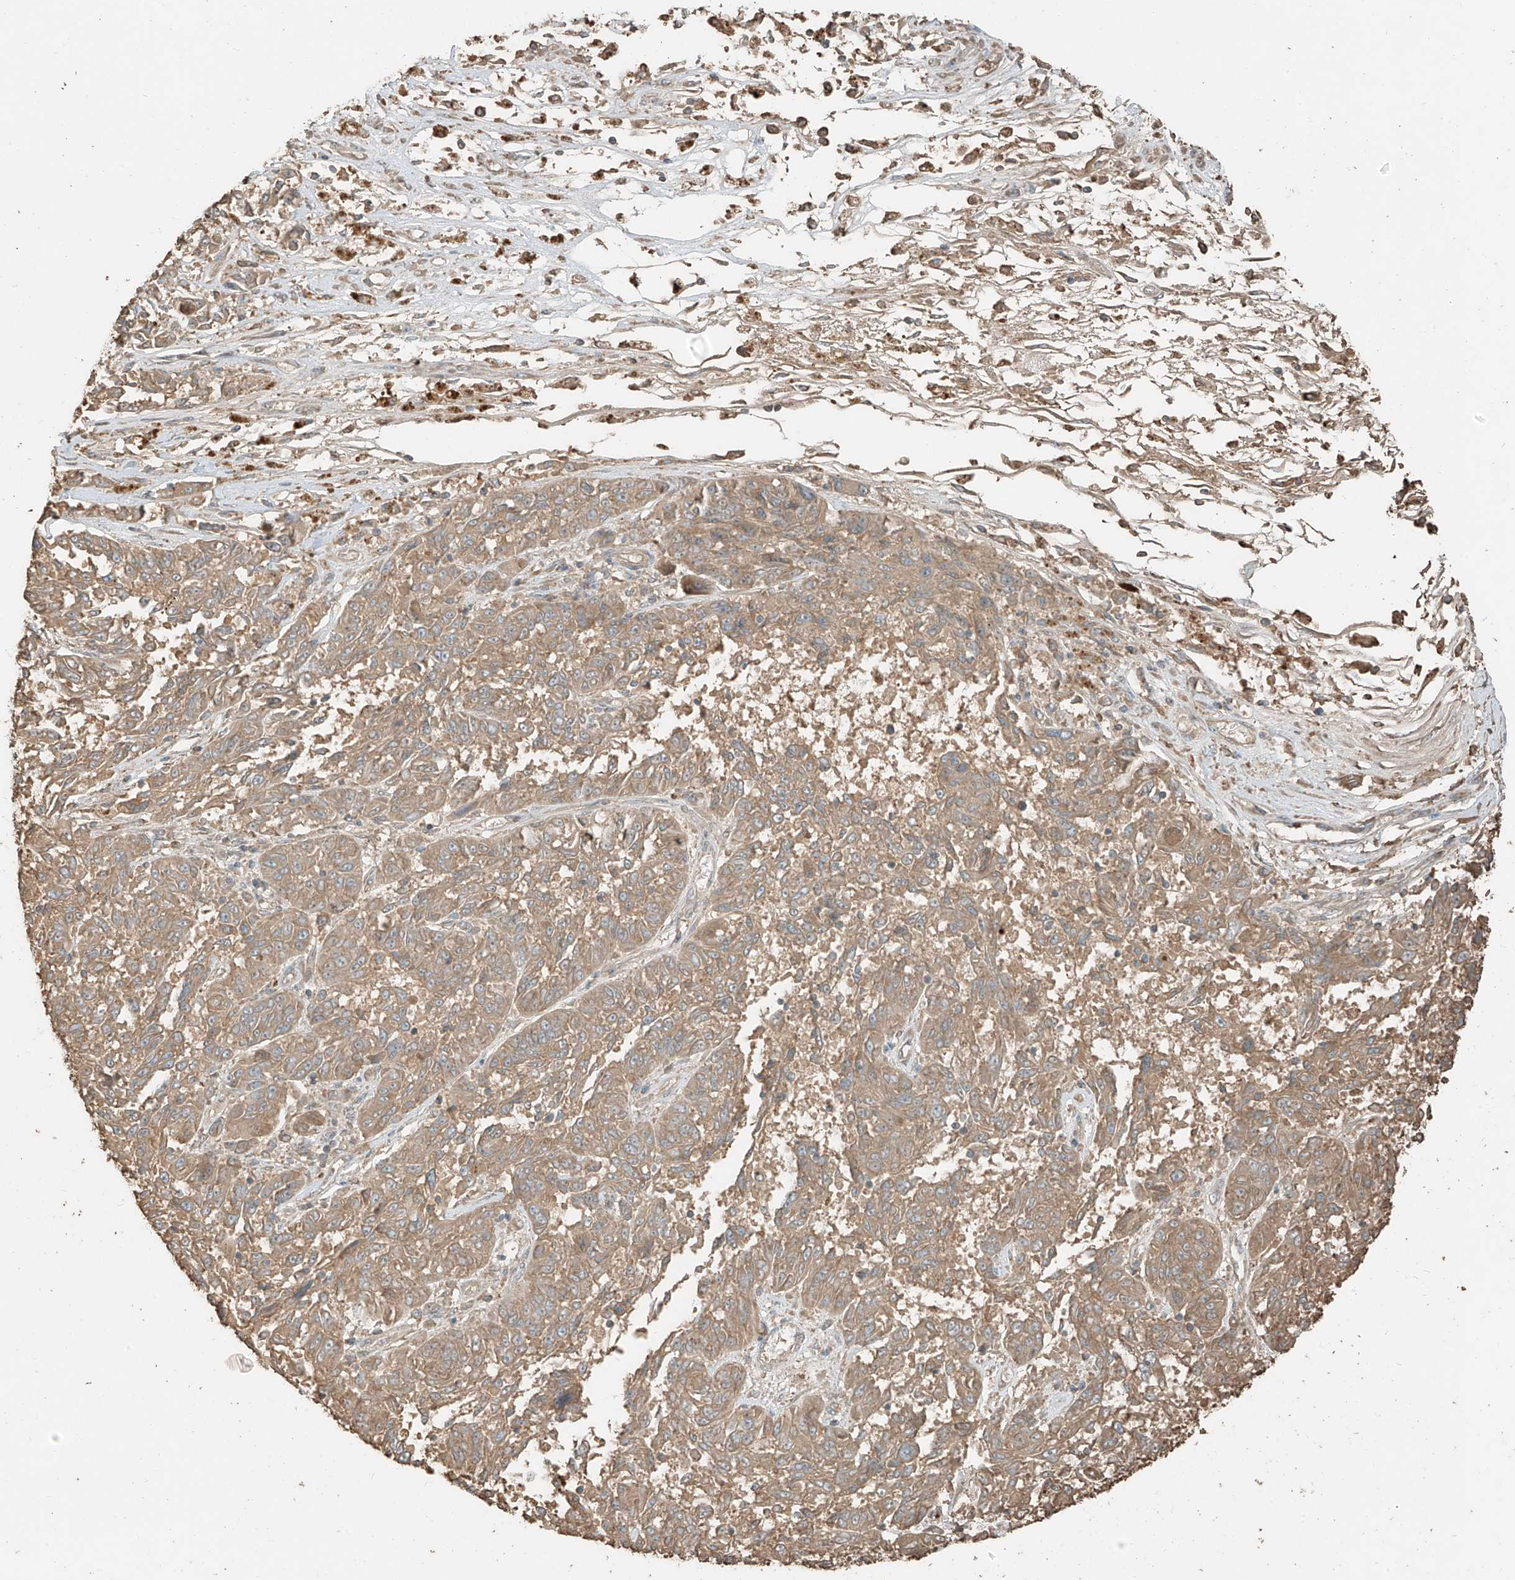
{"staining": {"intensity": "moderate", "quantity": ">75%", "location": "cytoplasmic/membranous"}, "tissue": "melanoma", "cell_type": "Tumor cells", "image_type": "cancer", "snomed": [{"axis": "morphology", "description": "Malignant melanoma, NOS"}, {"axis": "topography", "description": "Skin"}], "caption": "Immunohistochemistry (IHC) of malignant melanoma reveals medium levels of moderate cytoplasmic/membranous expression in approximately >75% of tumor cells.", "gene": "RFTN2", "patient": {"sex": "male", "age": 53}}